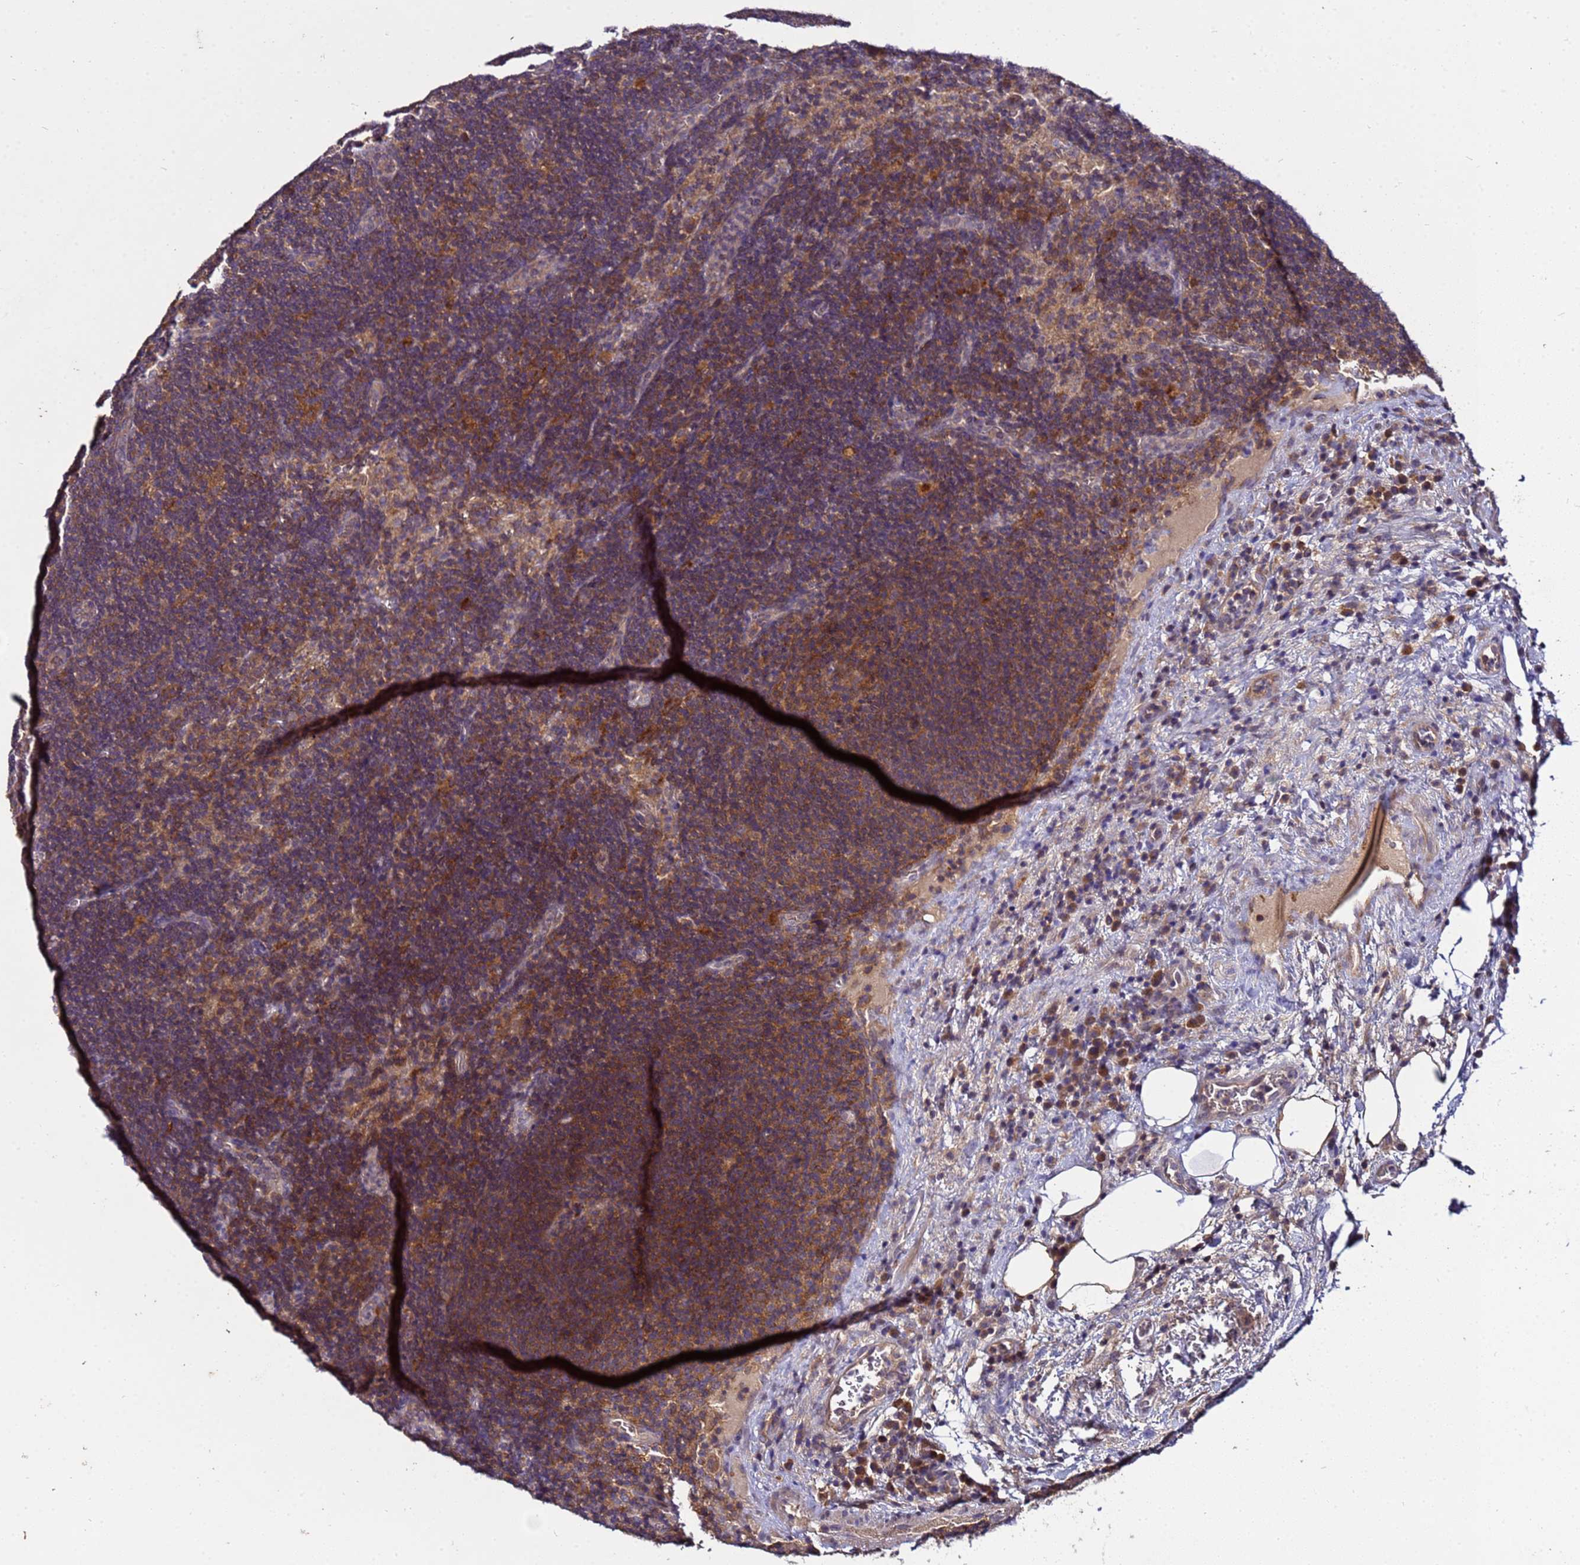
{"staining": {"intensity": "moderate", "quantity": ">75%", "location": "cytoplasmic/membranous"}, "tissue": "lymph node", "cell_type": "Germinal center cells", "image_type": "normal", "snomed": [{"axis": "morphology", "description": "Normal tissue, NOS"}, {"axis": "topography", "description": "Lymph node"}], "caption": "IHC photomicrograph of benign lymph node: human lymph node stained using immunohistochemistry (IHC) shows medium levels of moderate protein expression localized specifically in the cytoplasmic/membranous of germinal center cells, appearing as a cytoplasmic/membranous brown color.", "gene": "GSPT2", "patient": {"sex": "female", "age": 70}}